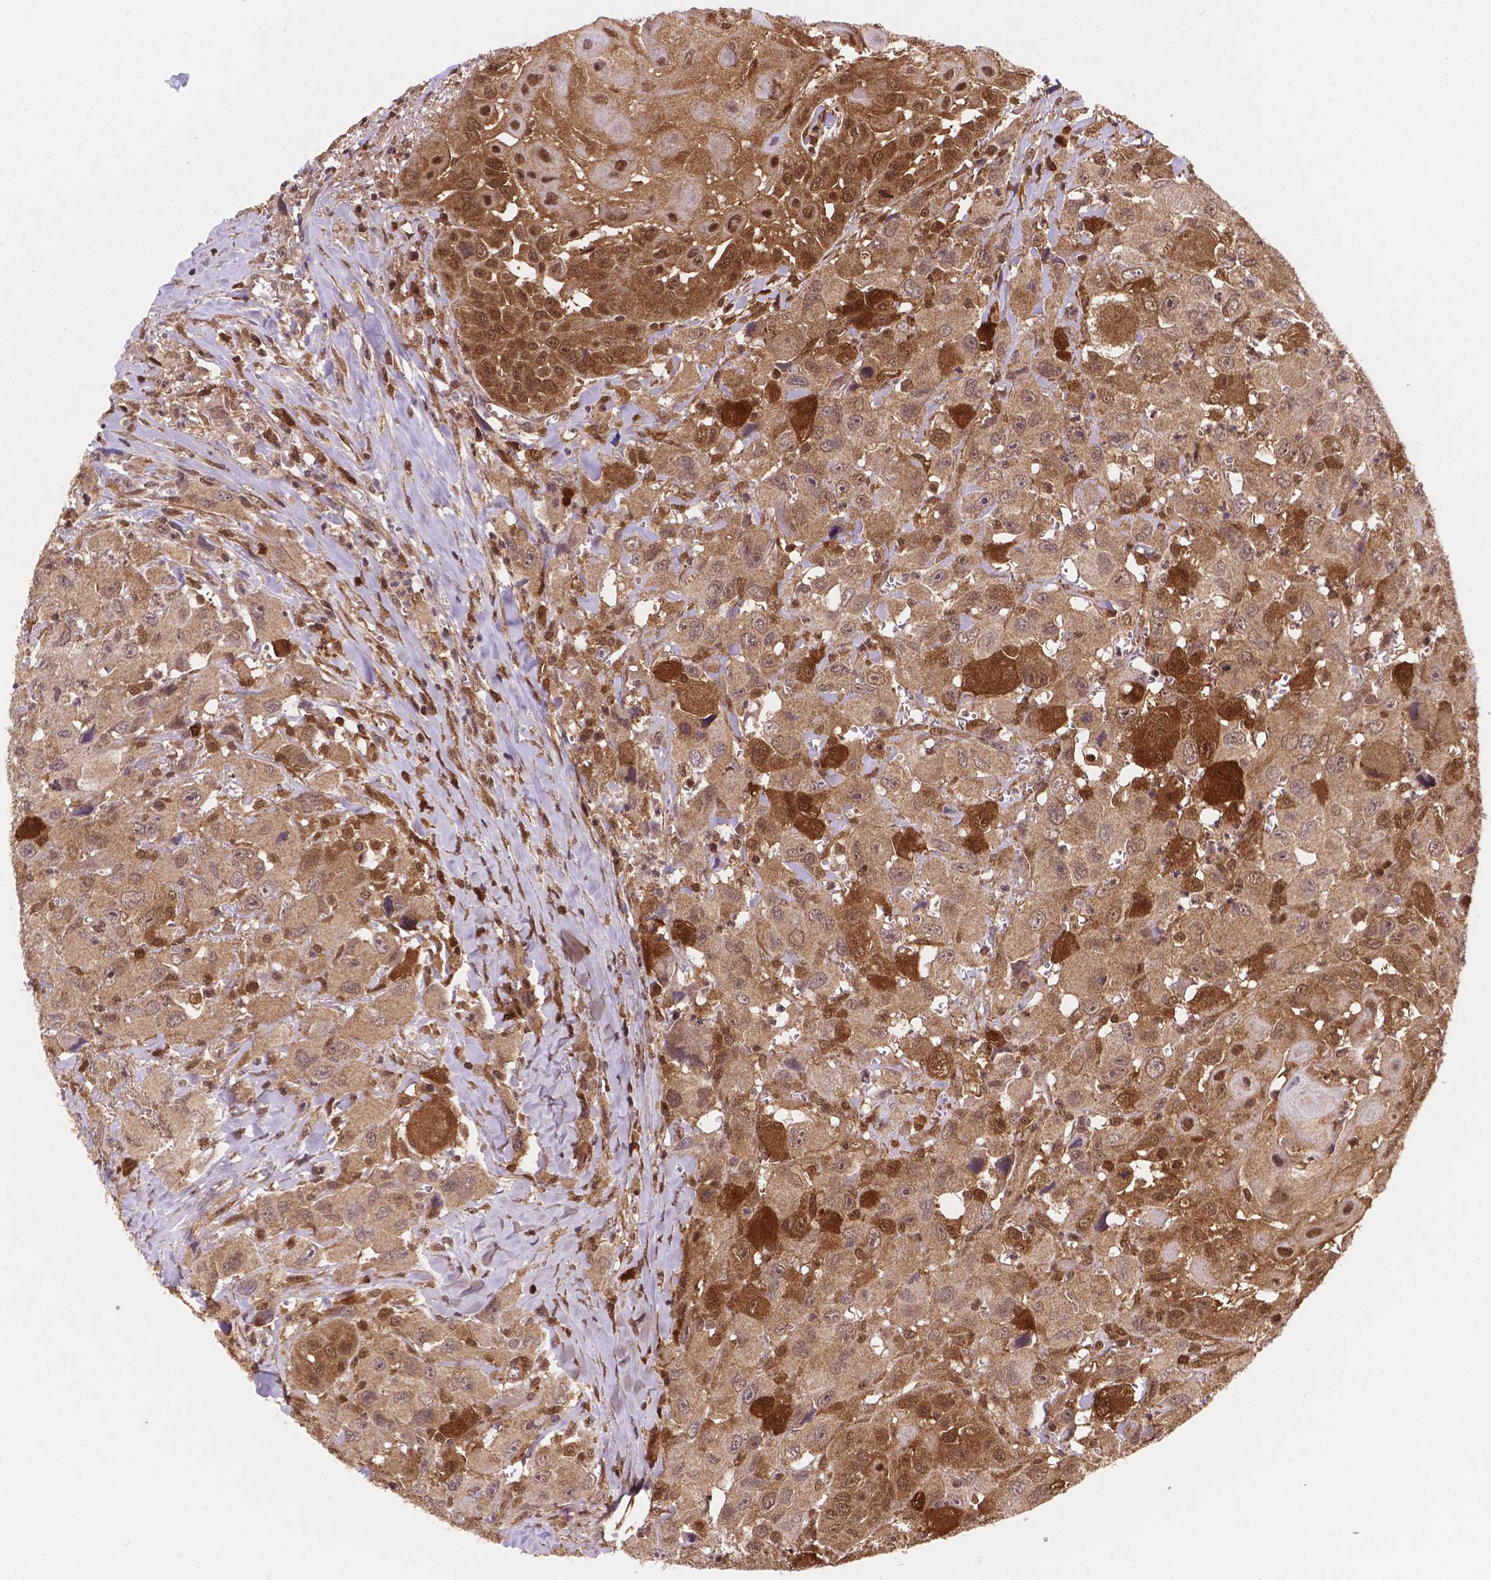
{"staining": {"intensity": "moderate", "quantity": ">75%", "location": "cytoplasmic/membranous,nuclear"}, "tissue": "head and neck cancer", "cell_type": "Tumor cells", "image_type": "cancer", "snomed": [{"axis": "morphology", "description": "Squamous cell carcinoma, NOS"}, {"axis": "morphology", "description": "Squamous cell carcinoma, metastatic, NOS"}, {"axis": "topography", "description": "Oral tissue"}, {"axis": "topography", "description": "Head-Neck"}], "caption": "Protein expression analysis of head and neck cancer displays moderate cytoplasmic/membranous and nuclear positivity in approximately >75% of tumor cells.", "gene": "UBE2L6", "patient": {"sex": "female", "age": 85}}